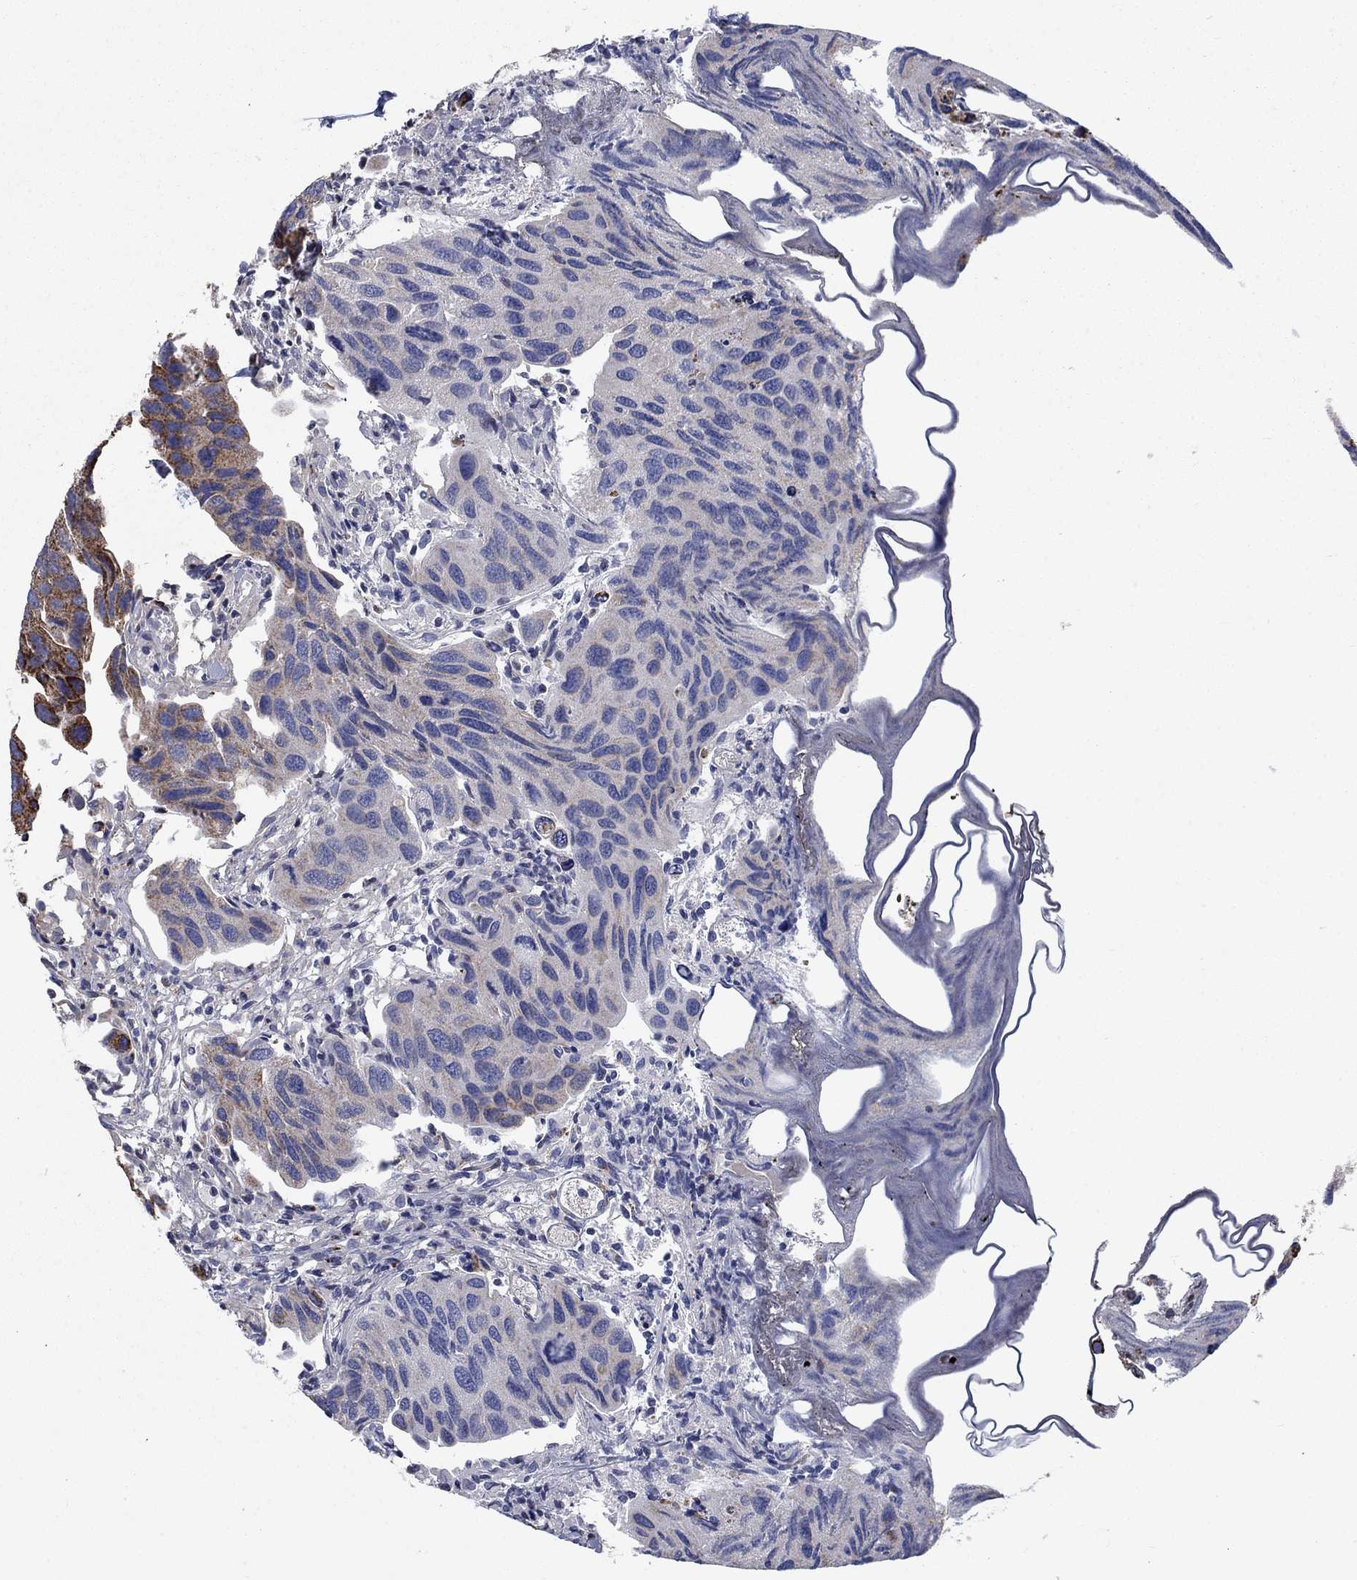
{"staining": {"intensity": "strong", "quantity": "<25%", "location": "cytoplasmic/membranous"}, "tissue": "urothelial cancer", "cell_type": "Tumor cells", "image_type": "cancer", "snomed": [{"axis": "morphology", "description": "Urothelial carcinoma, High grade"}, {"axis": "topography", "description": "Urinary bladder"}], "caption": "Urothelial cancer stained with a brown dye exhibits strong cytoplasmic/membranous positive staining in approximately <25% of tumor cells.", "gene": "MOAP1", "patient": {"sex": "male", "age": 79}}